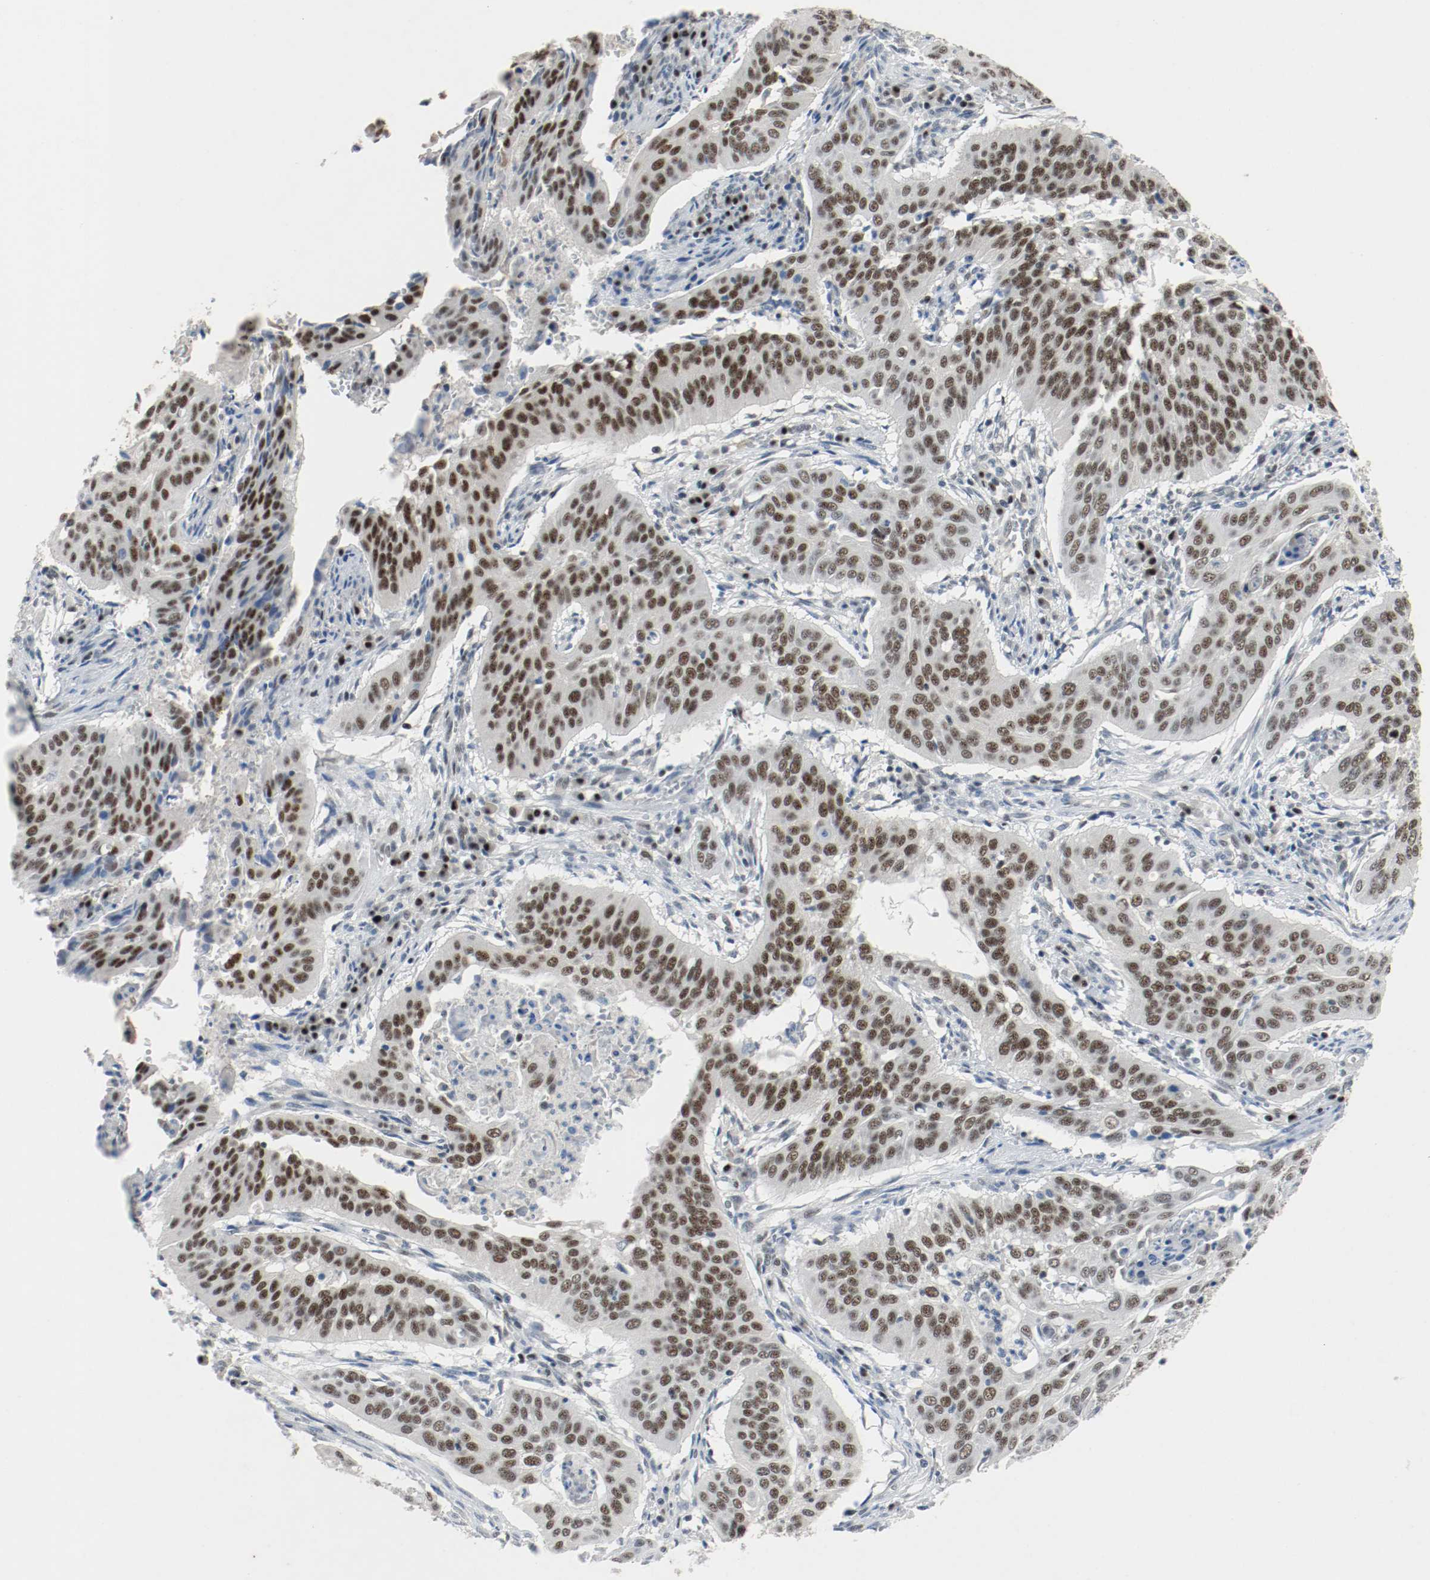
{"staining": {"intensity": "moderate", "quantity": ">75%", "location": "nuclear"}, "tissue": "cervical cancer", "cell_type": "Tumor cells", "image_type": "cancer", "snomed": [{"axis": "morphology", "description": "Squamous cell carcinoma, NOS"}, {"axis": "topography", "description": "Cervix"}], "caption": "Immunohistochemistry (DAB (3,3'-diaminobenzidine)) staining of cervical squamous cell carcinoma demonstrates moderate nuclear protein expression in approximately >75% of tumor cells.", "gene": "ASH1L", "patient": {"sex": "female", "age": 39}}